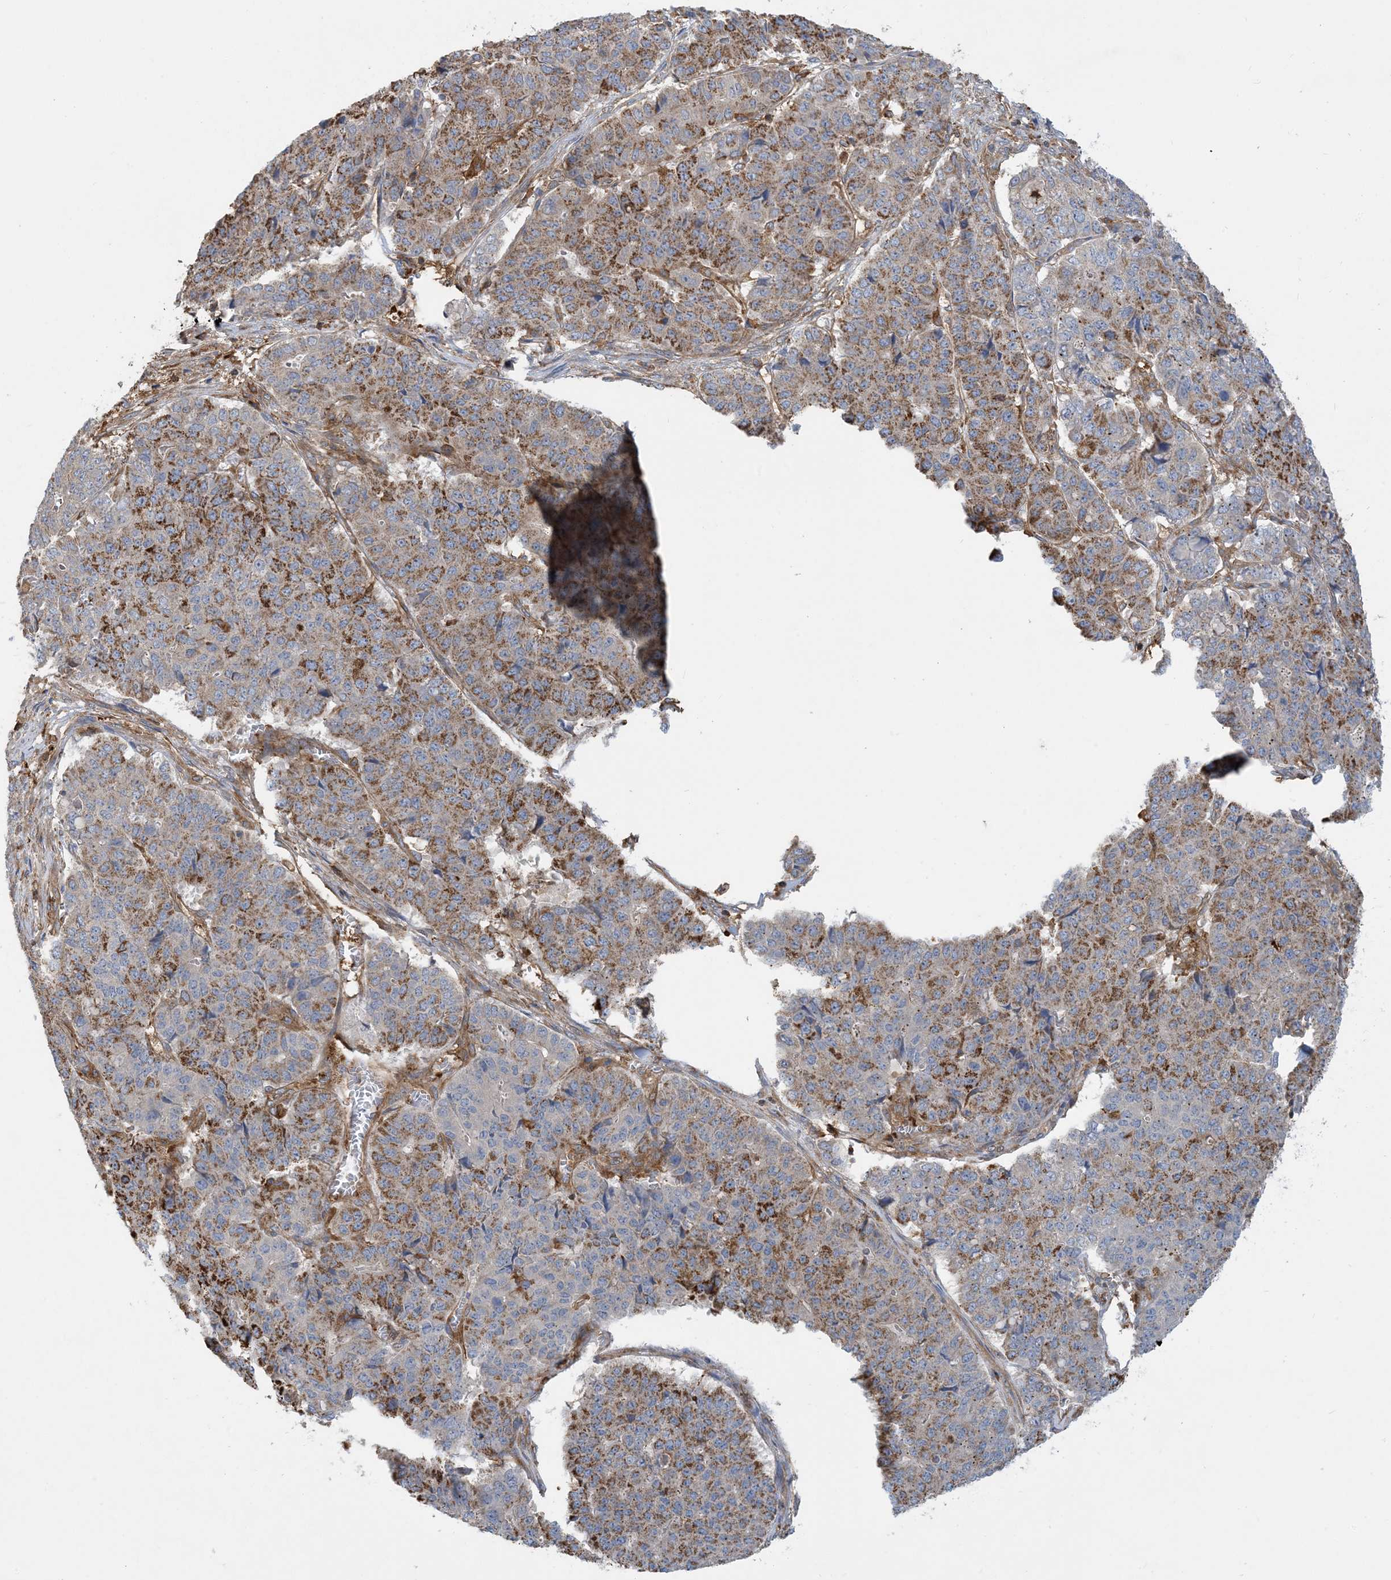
{"staining": {"intensity": "strong", "quantity": "25%-75%", "location": "cytoplasmic/membranous"}, "tissue": "pancreatic cancer", "cell_type": "Tumor cells", "image_type": "cancer", "snomed": [{"axis": "morphology", "description": "Adenocarcinoma, NOS"}, {"axis": "topography", "description": "Pancreas"}], "caption": "DAB immunohistochemical staining of pancreatic cancer (adenocarcinoma) reveals strong cytoplasmic/membranous protein staining in approximately 25%-75% of tumor cells.", "gene": "SFMBT2", "patient": {"sex": "male", "age": 50}}